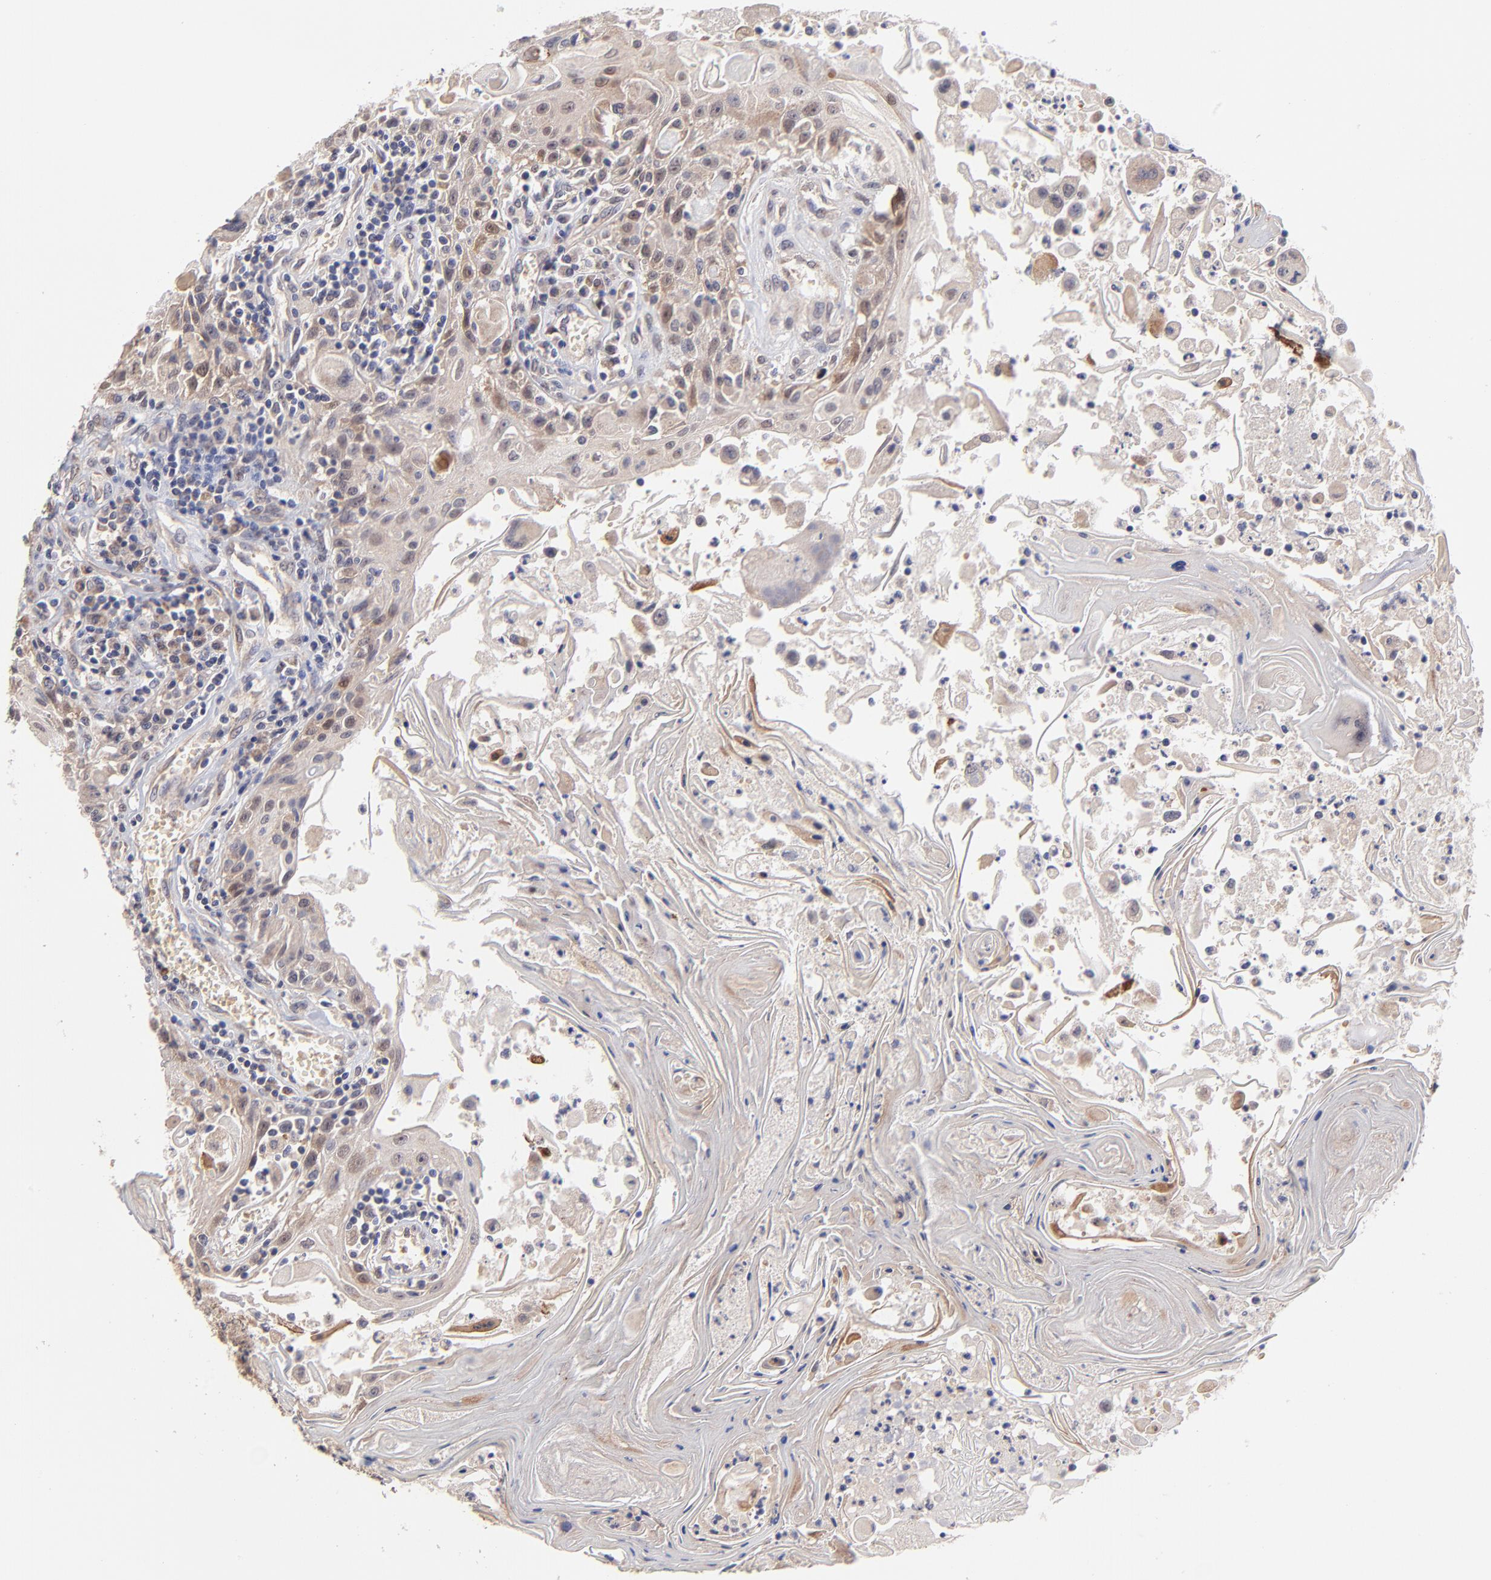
{"staining": {"intensity": "weak", "quantity": "25%-75%", "location": "cytoplasmic/membranous"}, "tissue": "head and neck cancer", "cell_type": "Tumor cells", "image_type": "cancer", "snomed": [{"axis": "morphology", "description": "Squamous cell carcinoma, NOS"}, {"axis": "topography", "description": "Oral tissue"}, {"axis": "topography", "description": "Head-Neck"}], "caption": "Protein staining reveals weak cytoplasmic/membranous staining in about 25%-75% of tumor cells in head and neck cancer.", "gene": "UBE2H", "patient": {"sex": "female", "age": 76}}